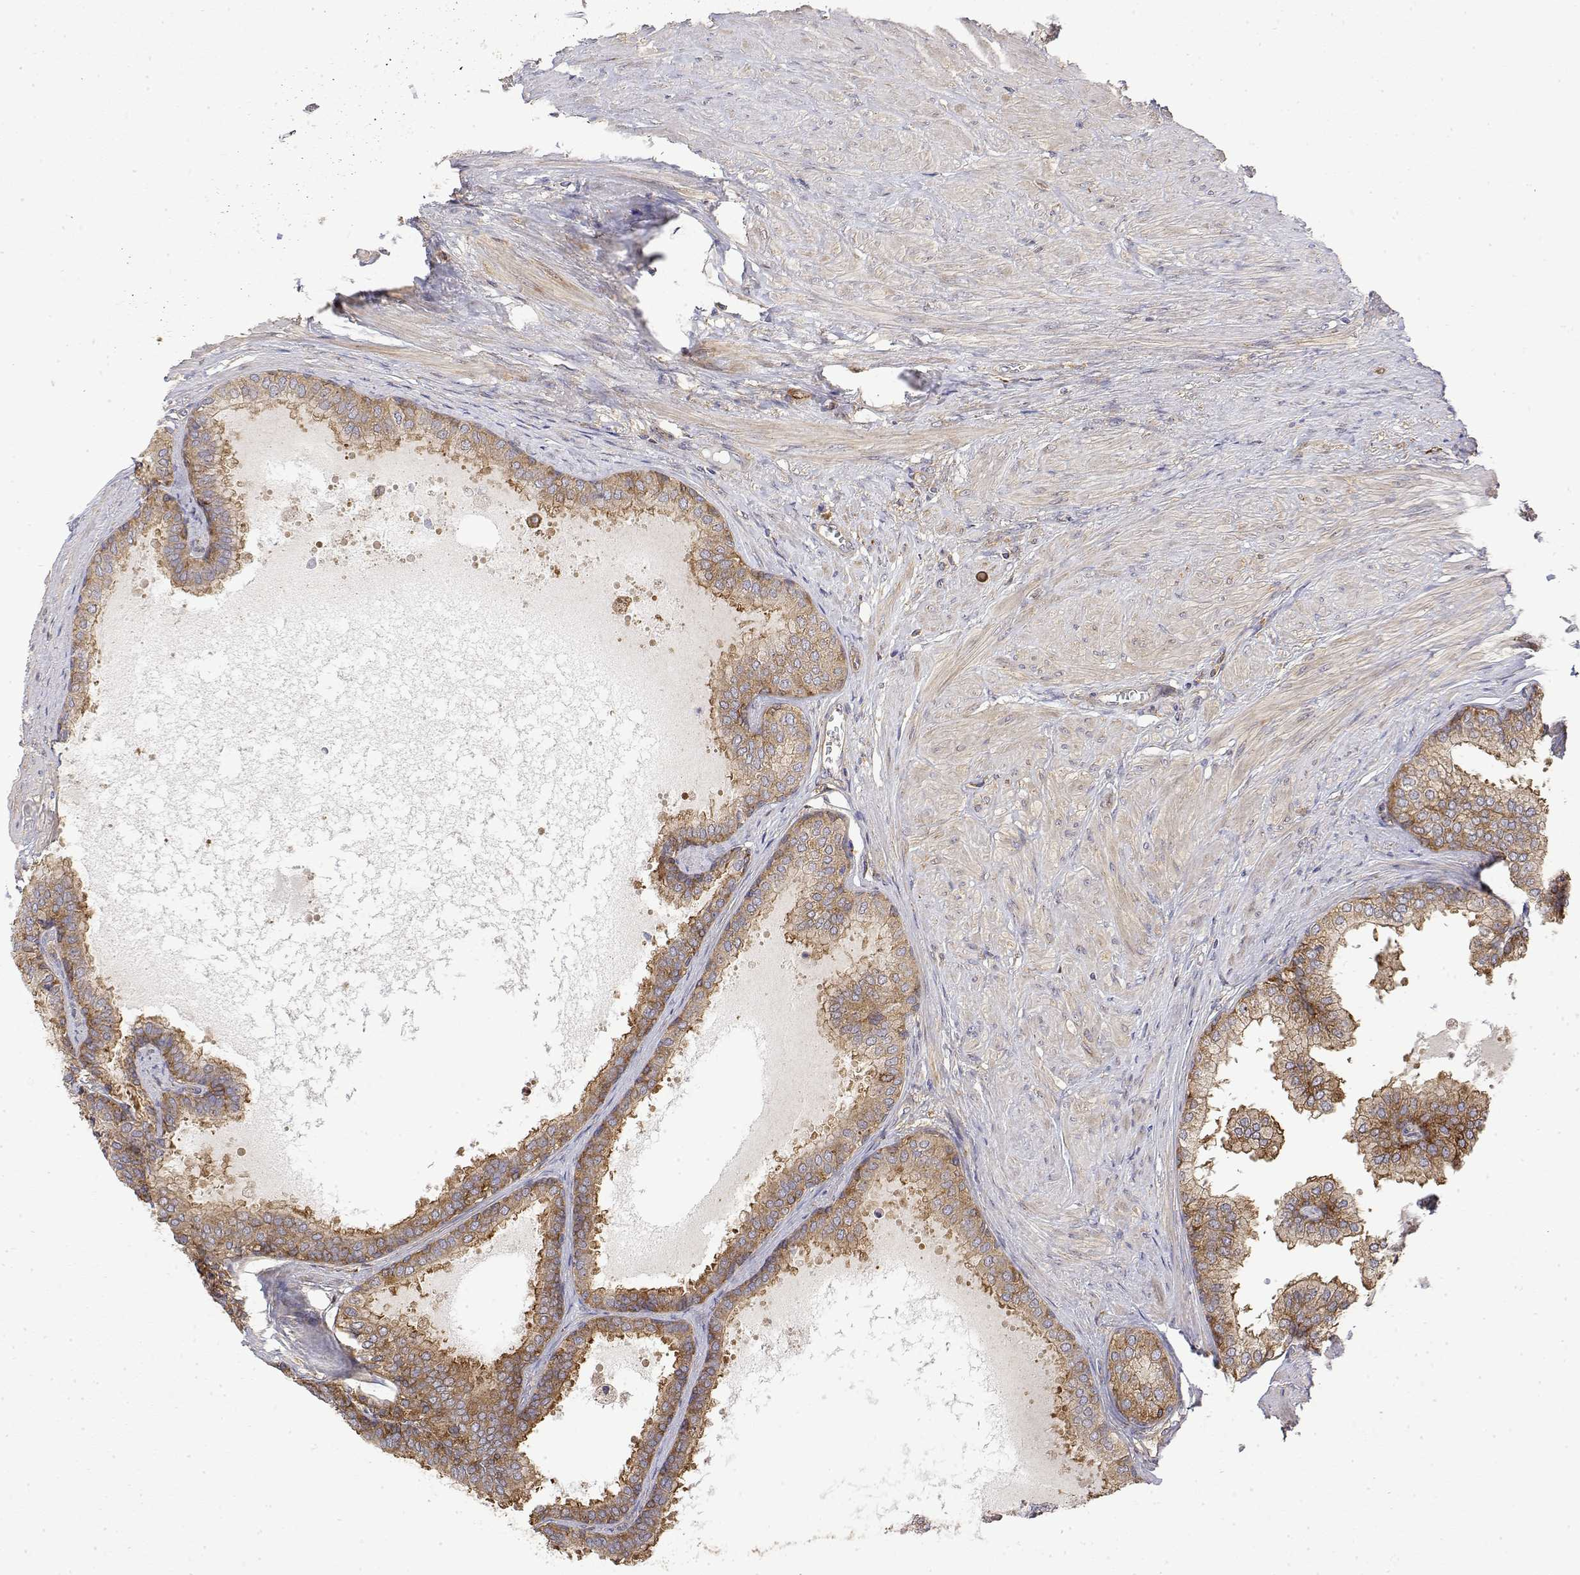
{"staining": {"intensity": "moderate", "quantity": ">75%", "location": "cytoplasmic/membranous"}, "tissue": "prostate", "cell_type": "Glandular cells", "image_type": "normal", "snomed": [{"axis": "morphology", "description": "Normal tissue, NOS"}, {"axis": "topography", "description": "Prostate"}, {"axis": "topography", "description": "Peripheral nerve tissue"}], "caption": "This photomicrograph demonstrates immunohistochemistry staining of normal prostate, with medium moderate cytoplasmic/membranous expression in about >75% of glandular cells.", "gene": "PACSIN2", "patient": {"sex": "male", "age": 55}}